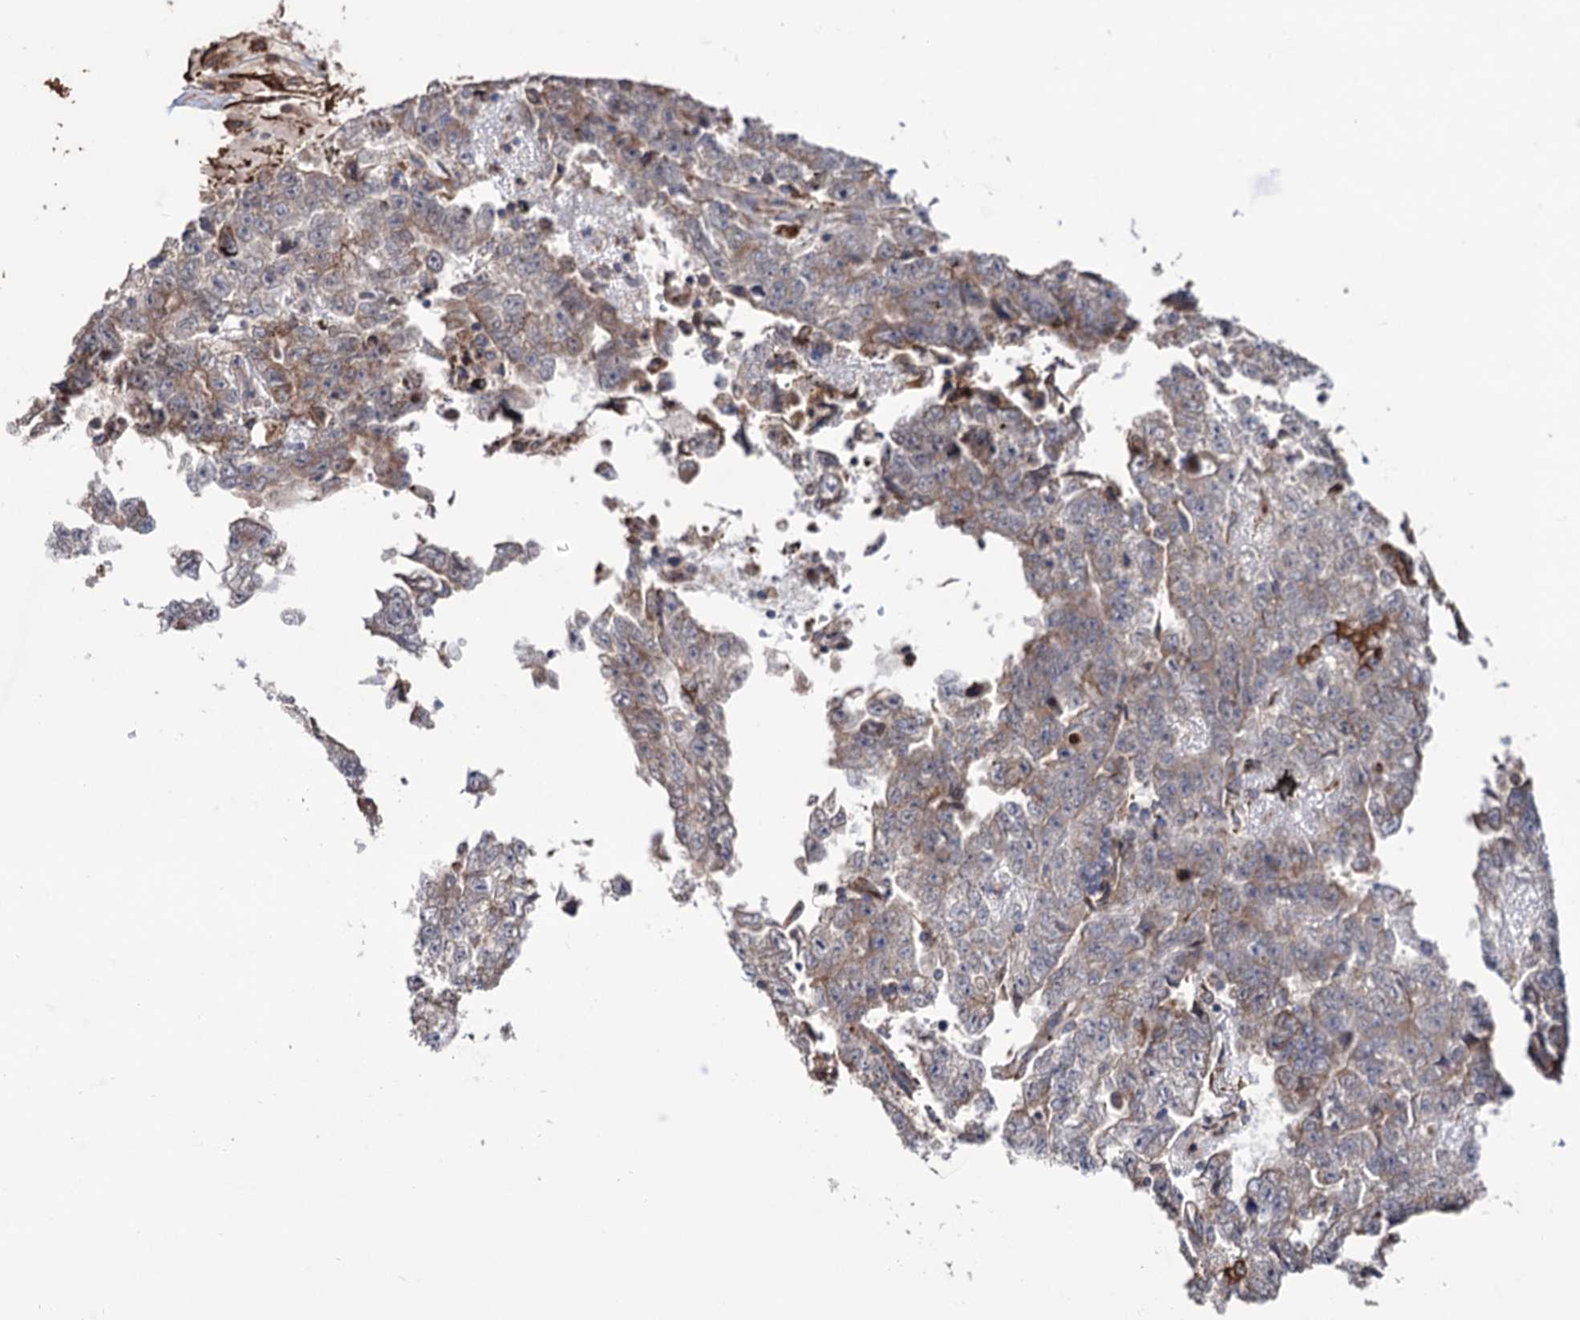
{"staining": {"intensity": "weak", "quantity": "25%-75%", "location": "cytoplasmic/membranous"}, "tissue": "testis cancer", "cell_type": "Tumor cells", "image_type": "cancer", "snomed": [{"axis": "morphology", "description": "Carcinoma, Embryonal, NOS"}, {"axis": "topography", "description": "Testis"}], "caption": "This micrograph reveals testis cancer (embryonal carcinoma) stained with immunohistochemistry (IHC) to label a protein in brown. The cytoplasmic/membranous of tumor cells show weak positivity for the protein. Nuclei are counter-stained blue.", "gene": "CDAN1", "patient": {"sex": "male", "age": 25}}